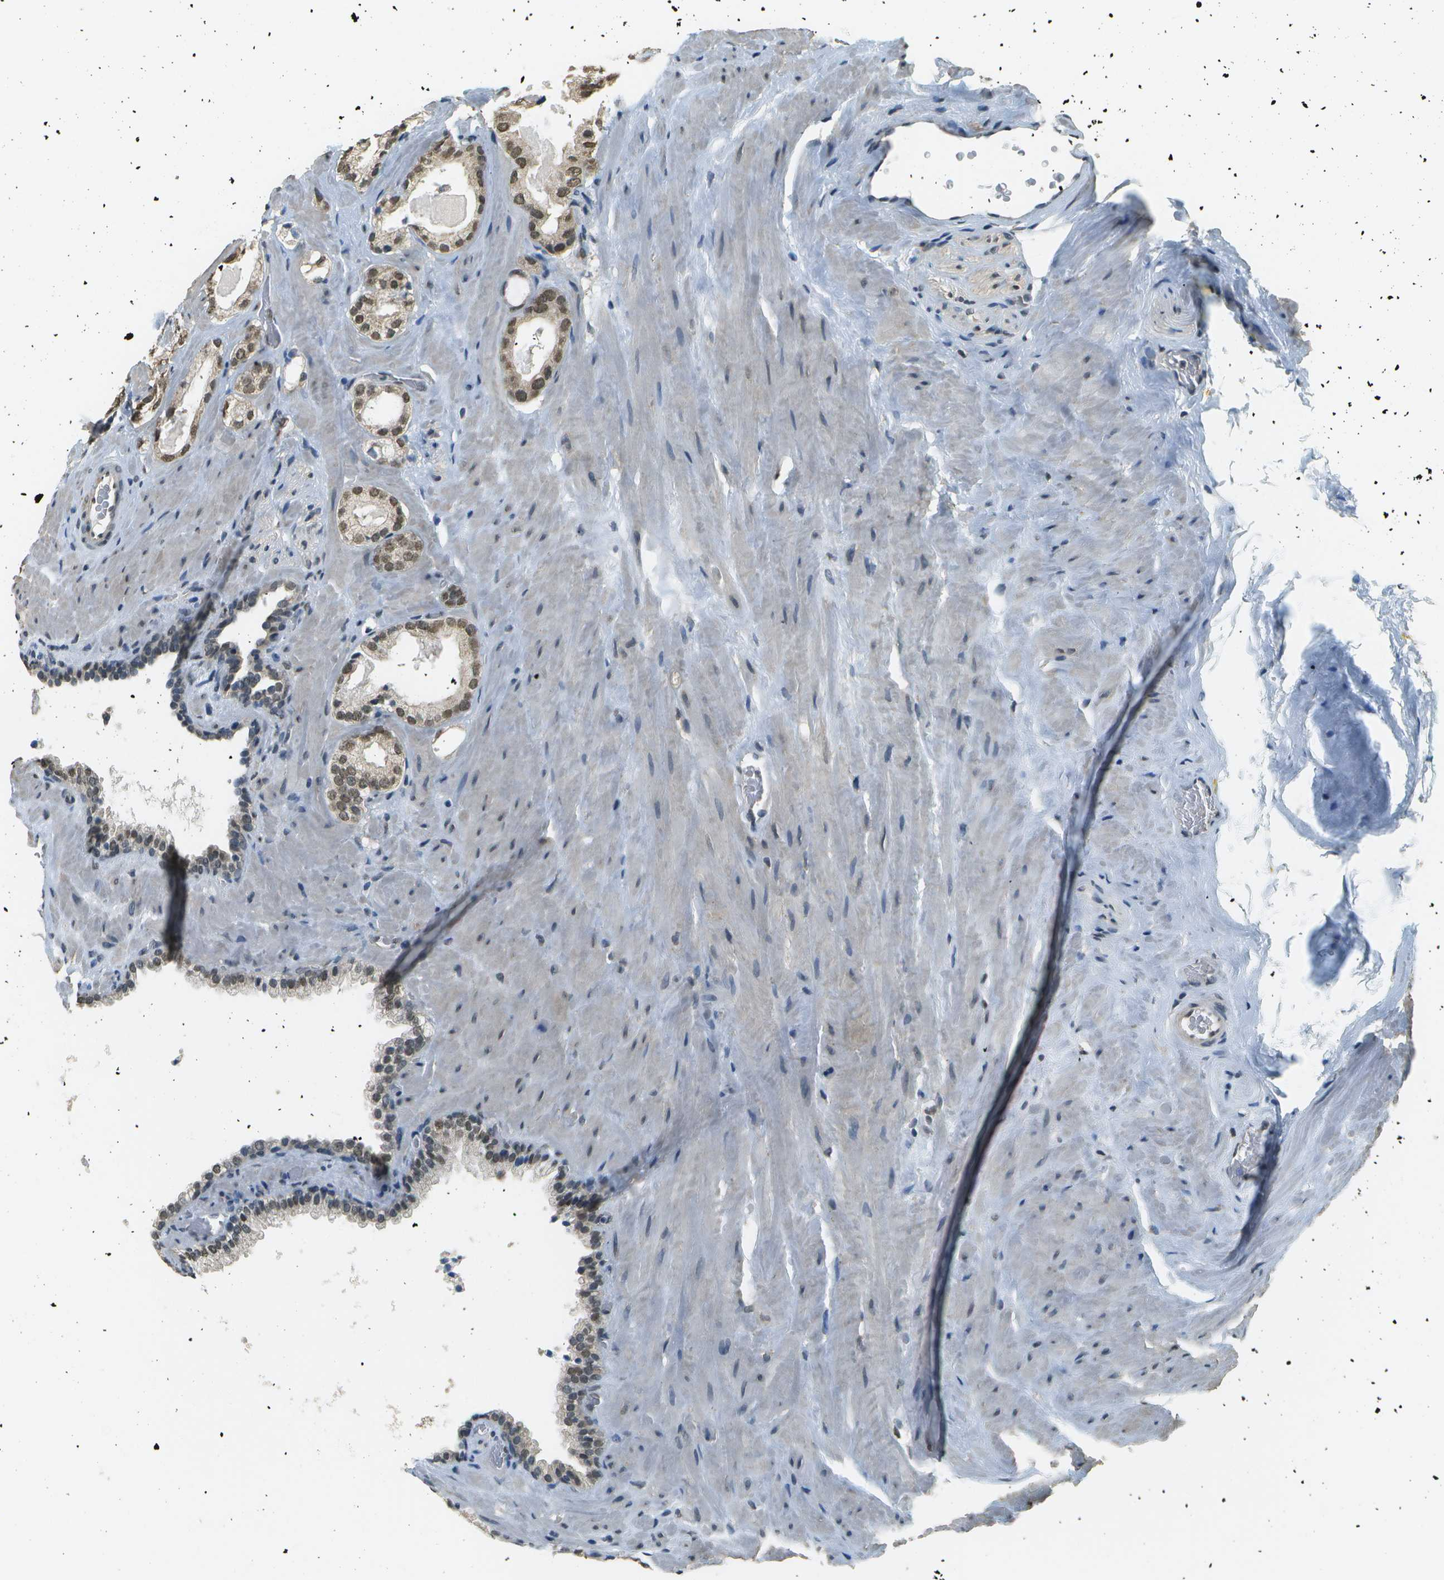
{"staining": {"intensity": "moderate", "quantity": ">75%", "location": "nuclear"}, "tissue": "prostate cancer", "cell_type": "Tumor cells", "image_type": "cancer", "snomed": [{"axis": "morphology", "description": "Adenocarcinoma, High grade"}, {"axis": "topography", "description": "Prostate"}], "caption": "A photomicrograph of prostate cancer stained for a protein shows moderate nuclear brown staining in tumor cells.", "gene": "ABL2", "patient": {"sex": "male", "age": 64}}